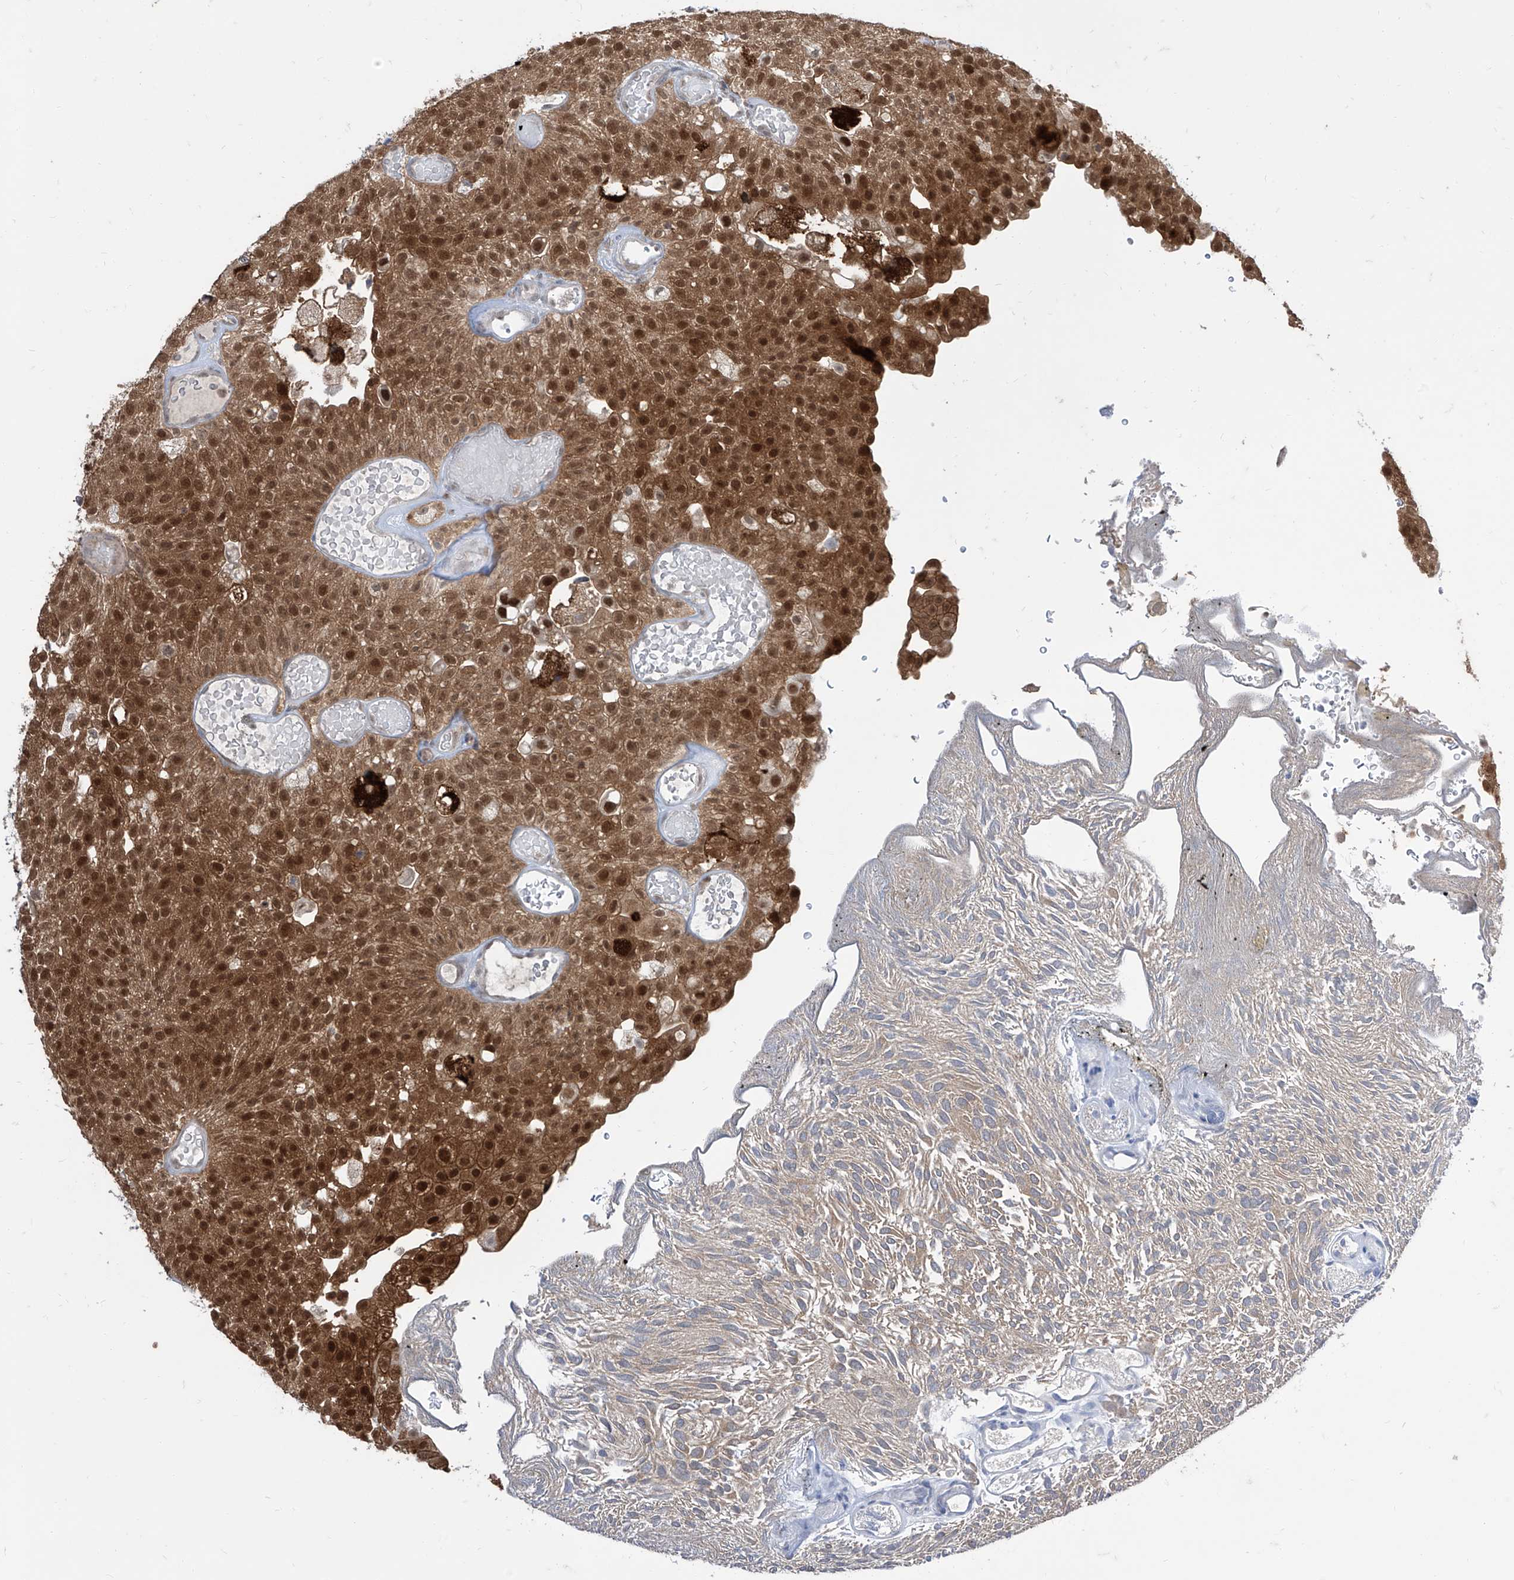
{"staining": {"intensity": "strong", "quantity": ">75%", "location": "cytoplasmic/membranous,nuclear"}, "tissue": "urothelial cancer", "cell_type": "Tumor cells", "image_type": "cancer", "snomed": [{"axis": "morphology", "description": "Urothelial carcinoma, Low grade"}, {"axis": "topography", "description": "Urinary bladder"}], "caption": "Strong cytoplasmic/membranous and nuclear protein staining is appreciated in about >75% of tumor cells in low-grade urothelial carcinoma.", "gene": "BROX", "patient": {"sex": "male", "age": 78}}